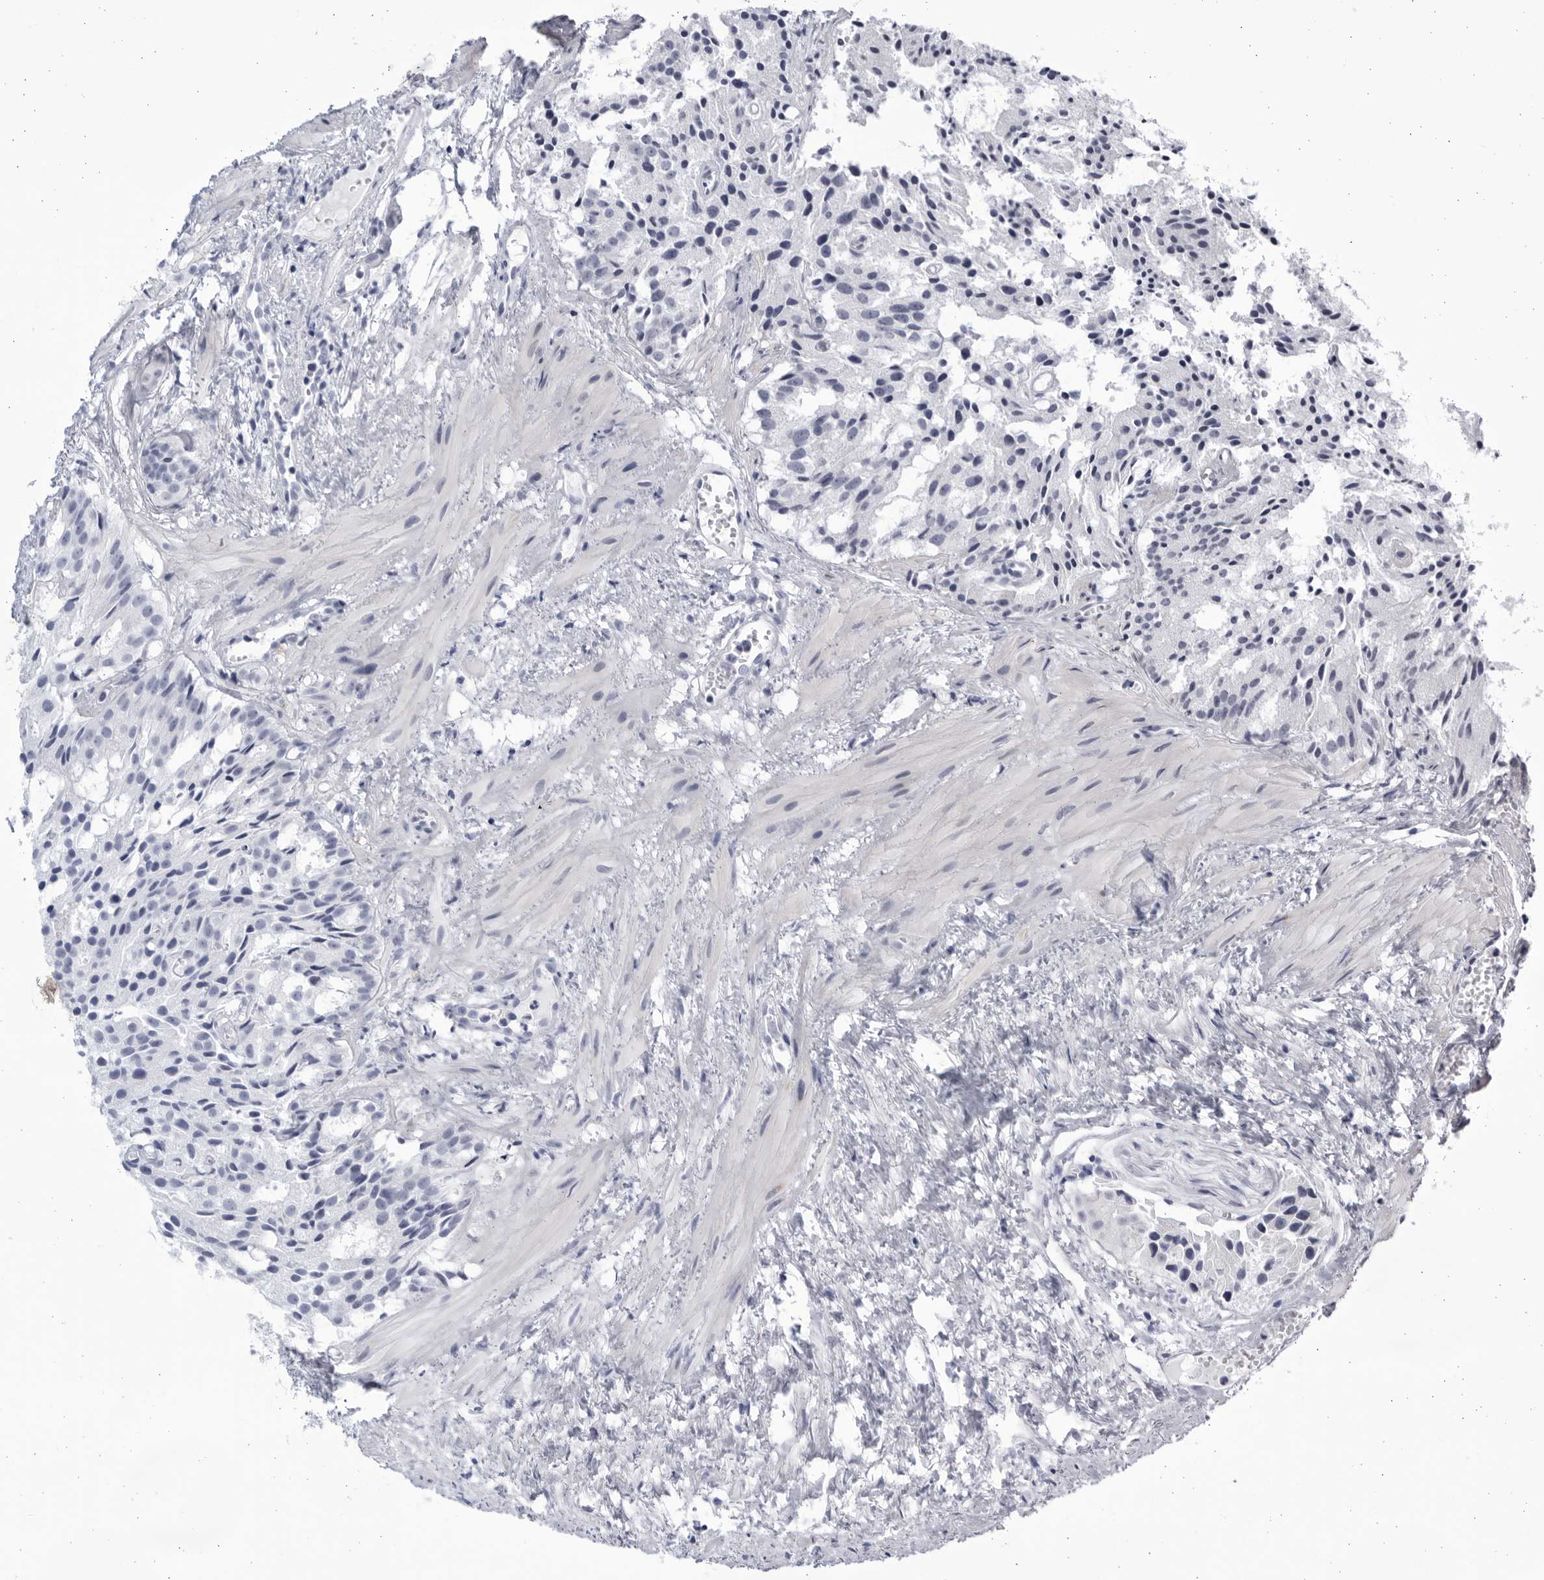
{"staining": {"intensity": "negative", "quantity": "none", "location": "none"}, "tissue": "prostate cancer", "cell_type": "Tumor cells", "image_type": "cancer", "snomed": [{"axis": "morphology", "description": "Adenocarcinoma, Low grade"}, {"axis": "topography", "description": "Prostate"}], "caption": "Immunohistochemical staining of human low-grade adenocarcinoma (prostate) demonstrates no significant positivity in tumor cells.", "gene": "CCDC181", "patient": {"sex": "male", "age": 88}}